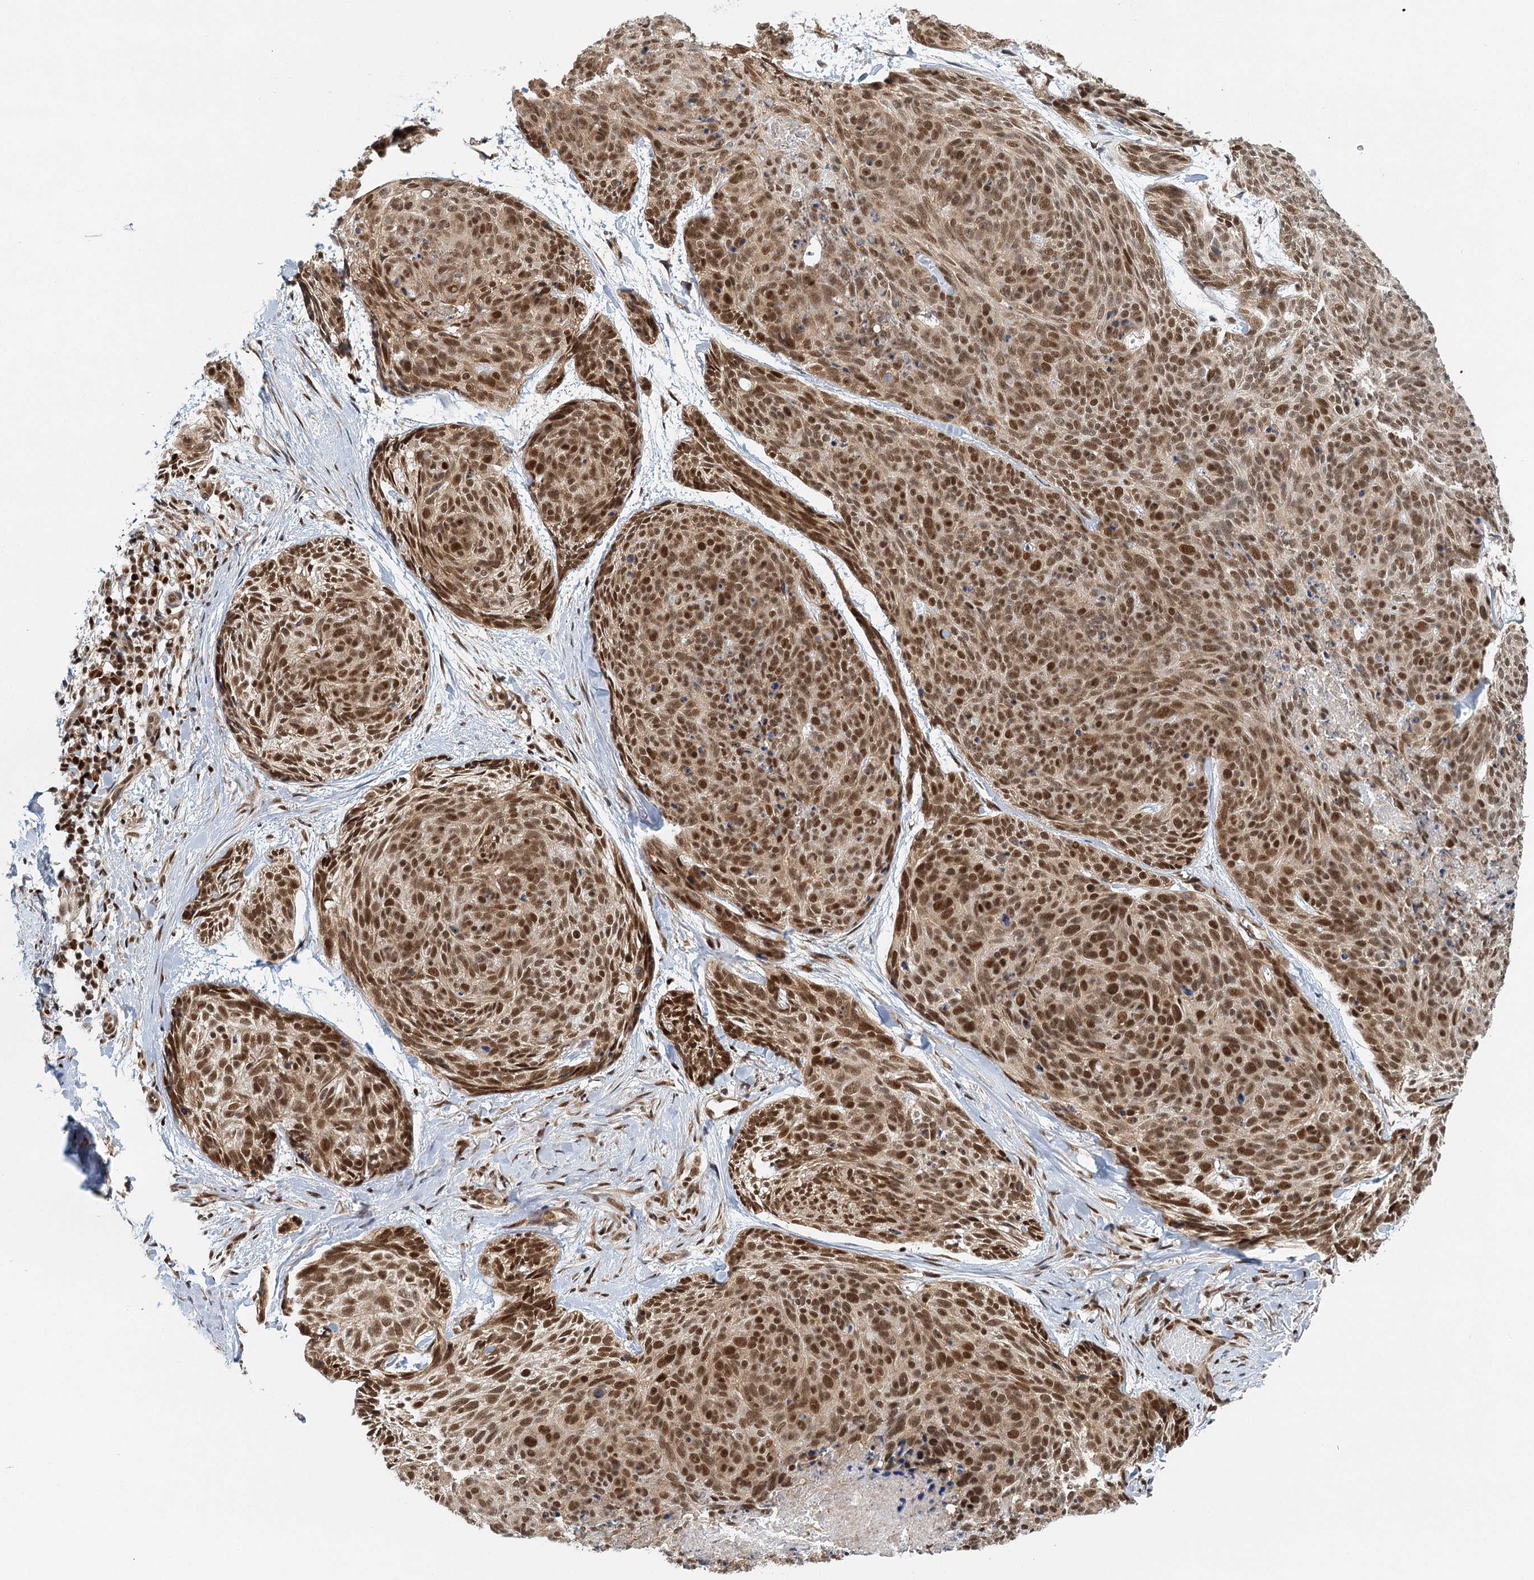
{"staining": {"intensity": "strong", "quantity": ">75%", "location": "nuclear"}, "tissue": "skin cancer", "cell_type": "Tumor cells", "image_type": "cancer", "snomed": [{"axis": "morphology", "description": "Normal tissue, NOS"}, {"axis": "morphology", "description": "Basal cell carcinoma"}, {"axis": "topography", "description": "Skin"}], "caption": "This histopathology image demonstrates IHC staining of basal cell carcinoma (skin), with high strong nuclear expression in about >75% of tumor cells.", "gene": "GPATCH11", "patient": {"sex": "male", "age": 66}}